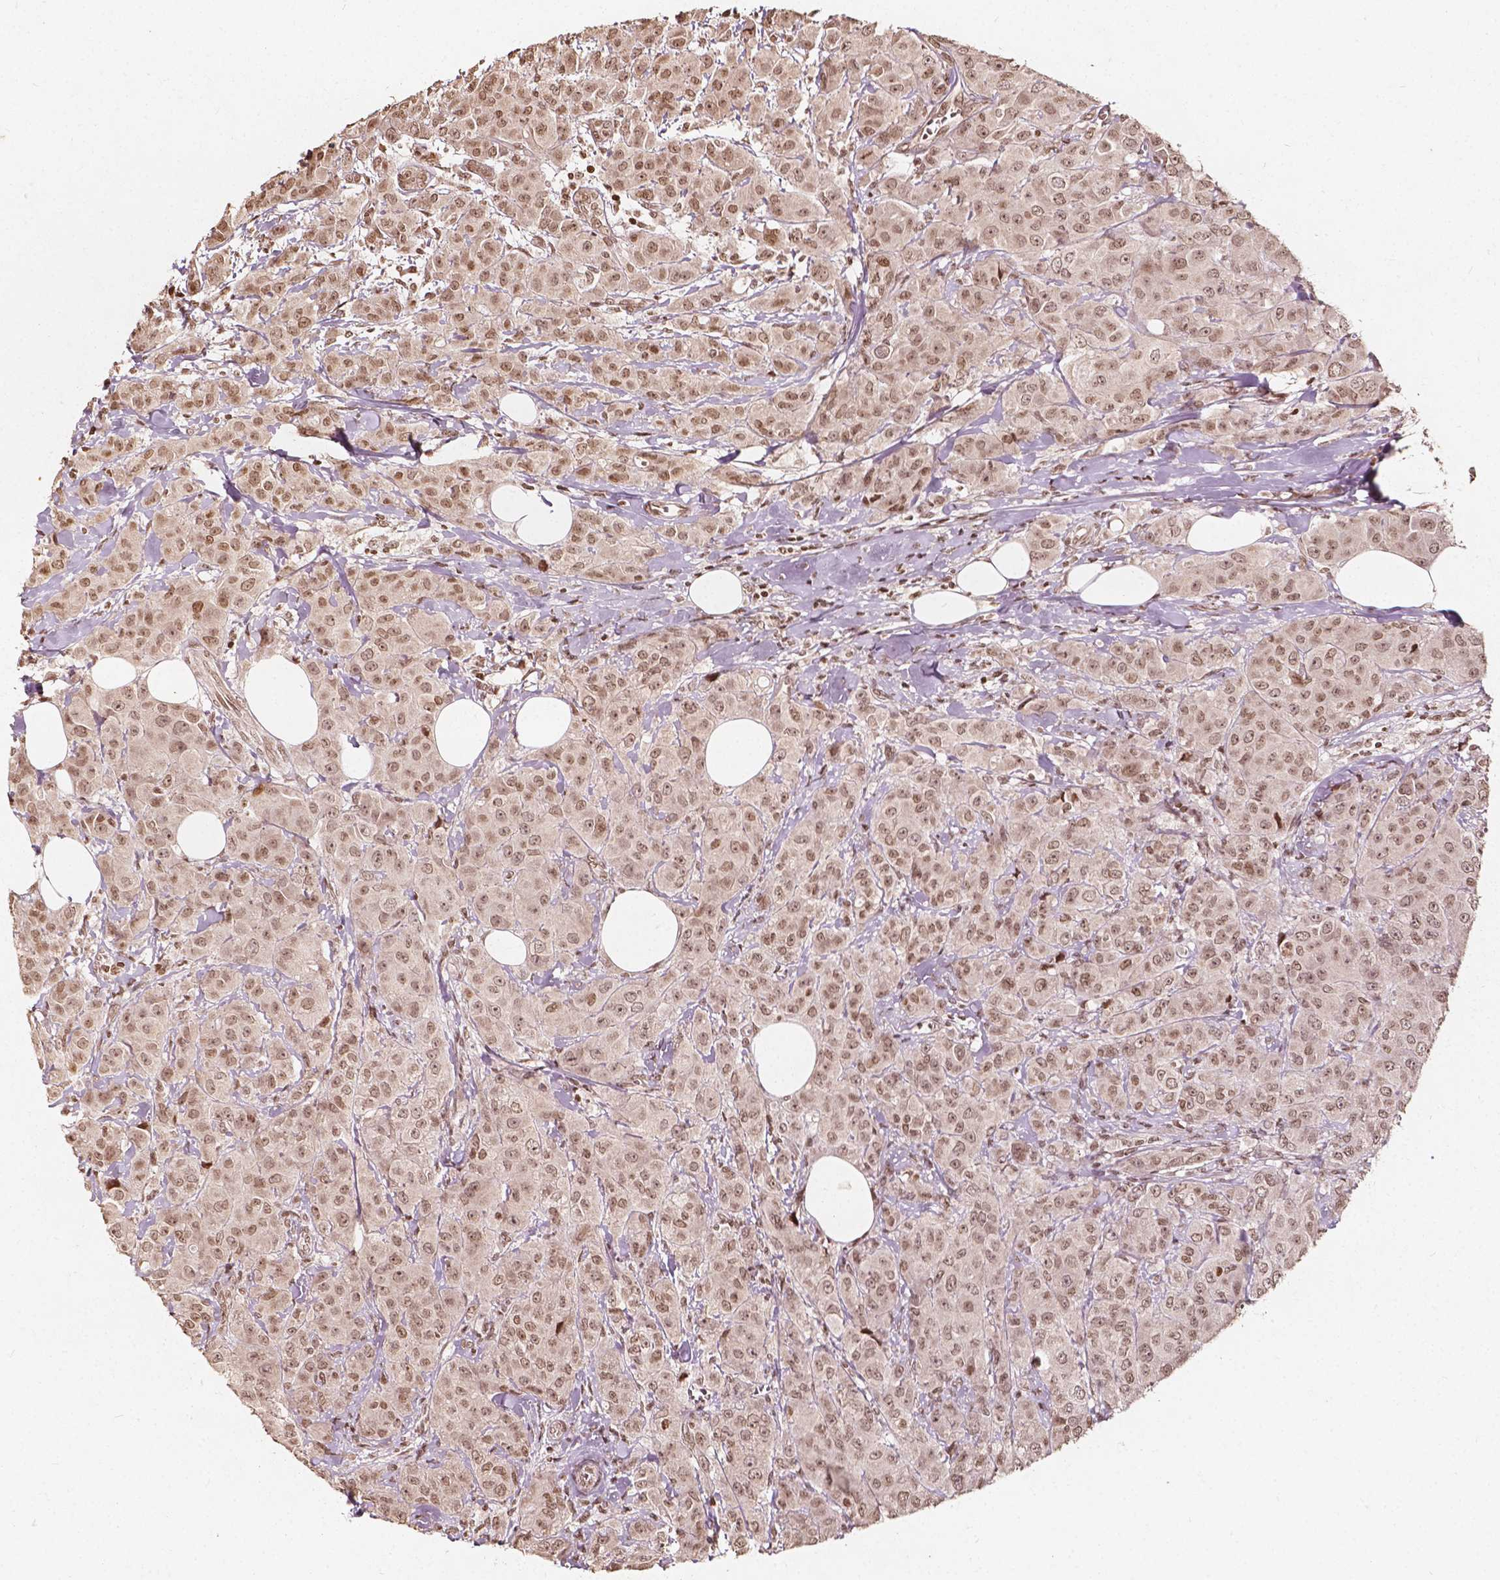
{"staining": {"intensity": "weak", "quantity": ">75%", "location": "nuclear"}, "tissue": "breast cancer", "cell_type": "Tumor cells", "image_type": "cancer", "snomed": [{"axis": "morphology", "description": "Normal tissue, NOS"}, {"axis": "morphology", "description": "Duct carcinoma"}, {"axis": "topography", "description": "Breast"}], "caption": "This is a histology image of IHC staining of breast cancer, which shows weak expression in the nuclear of tumor cells.", "gene": "H3C14", "patient": {"sex": "female", "age": 43}}